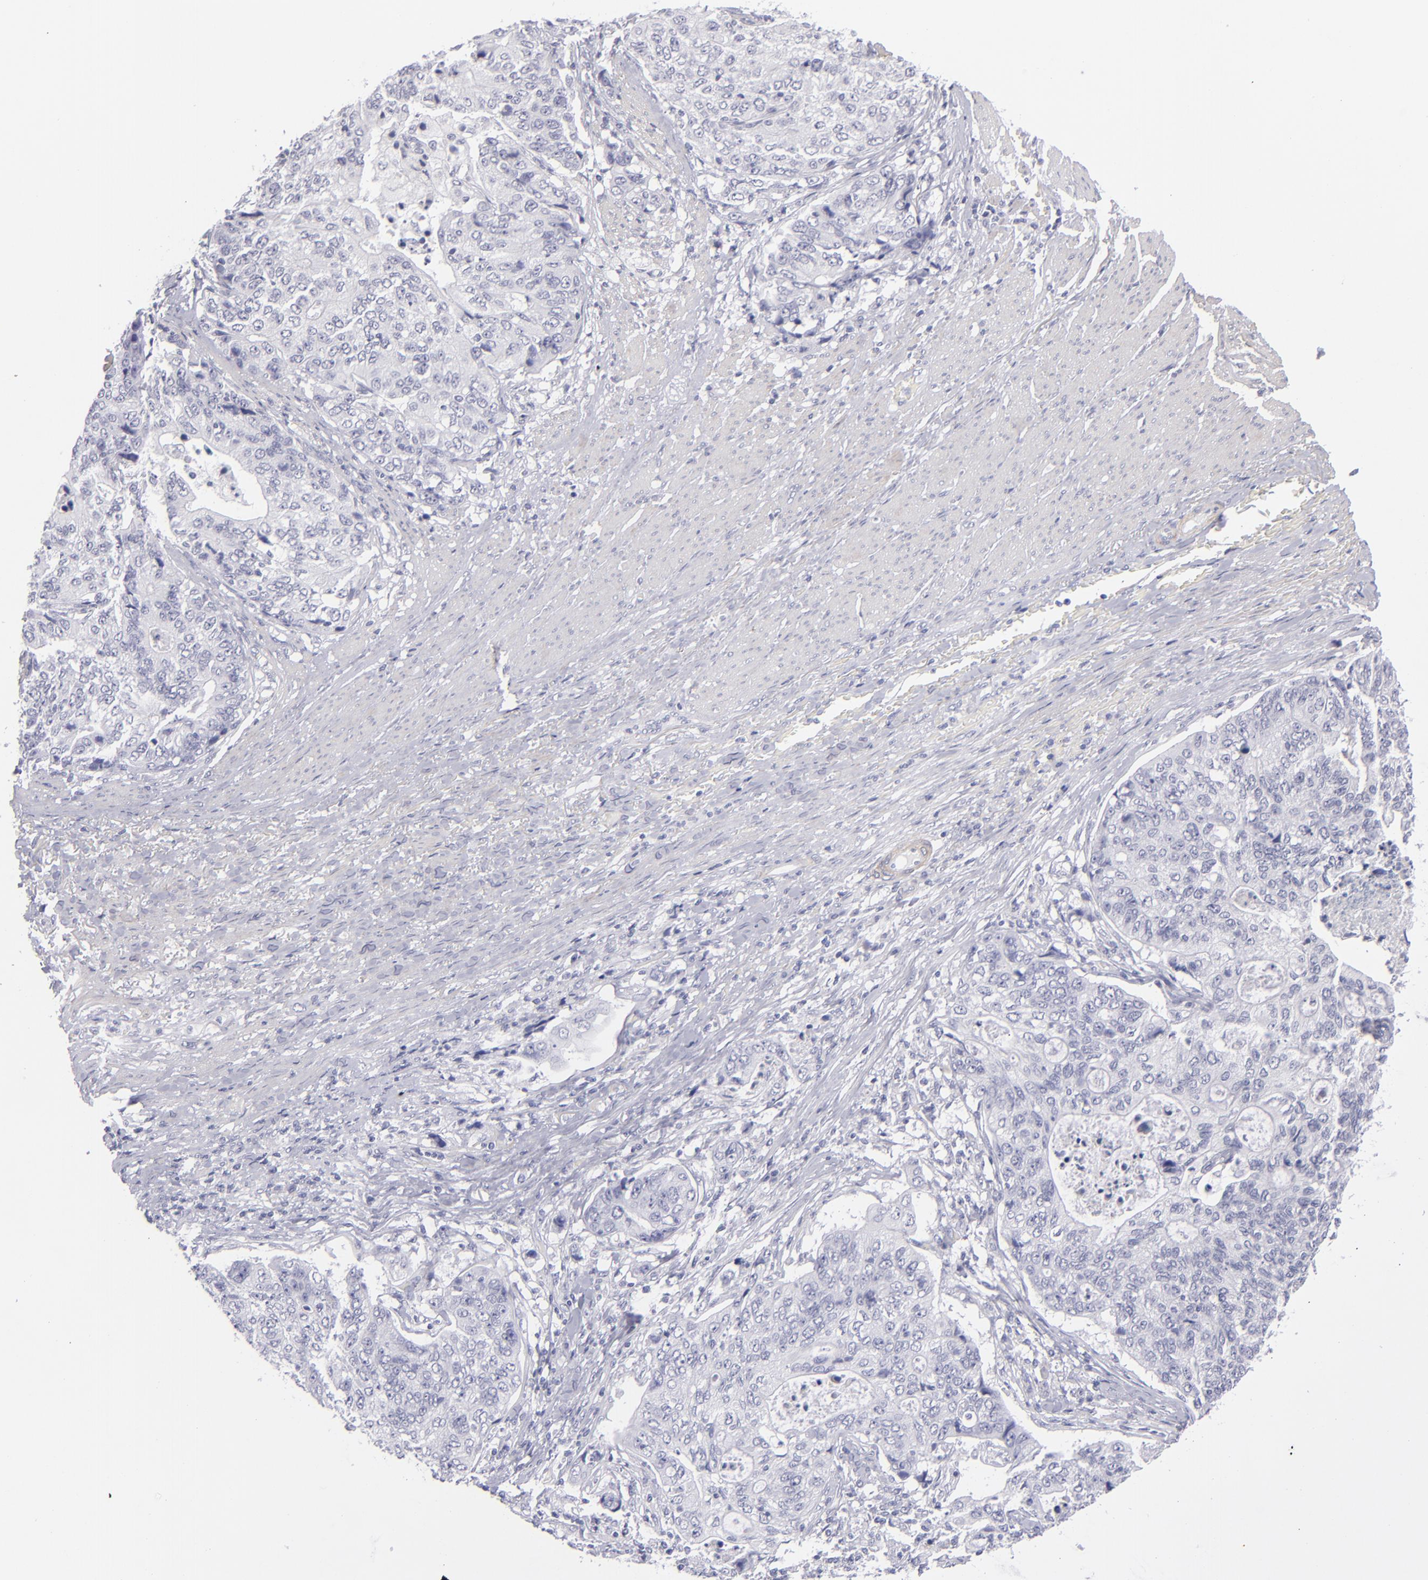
{"staining": {"intensity": "negative", "quantity": "none", "location": "none"}, "tissue": "stomach cancer", "cell_type": "Tumor cells", "image_type": "cancer", "snomed": [{"axis": "morphology", "description": "Adenocarcinoma, NOS"}, {"axis": "topography", "description": "Esophagus"}, {"axis": "topography", "description": "Stomach"}], "caption": "This histopathology image is of adenocarcinoma (stomach) stained with IHC to label a protein in brown with the nuclei are counter-stained blue. There is no positivity in tumor cells.", "gene": "MYH11", "patient": {"sex": "male", "age": 74}}